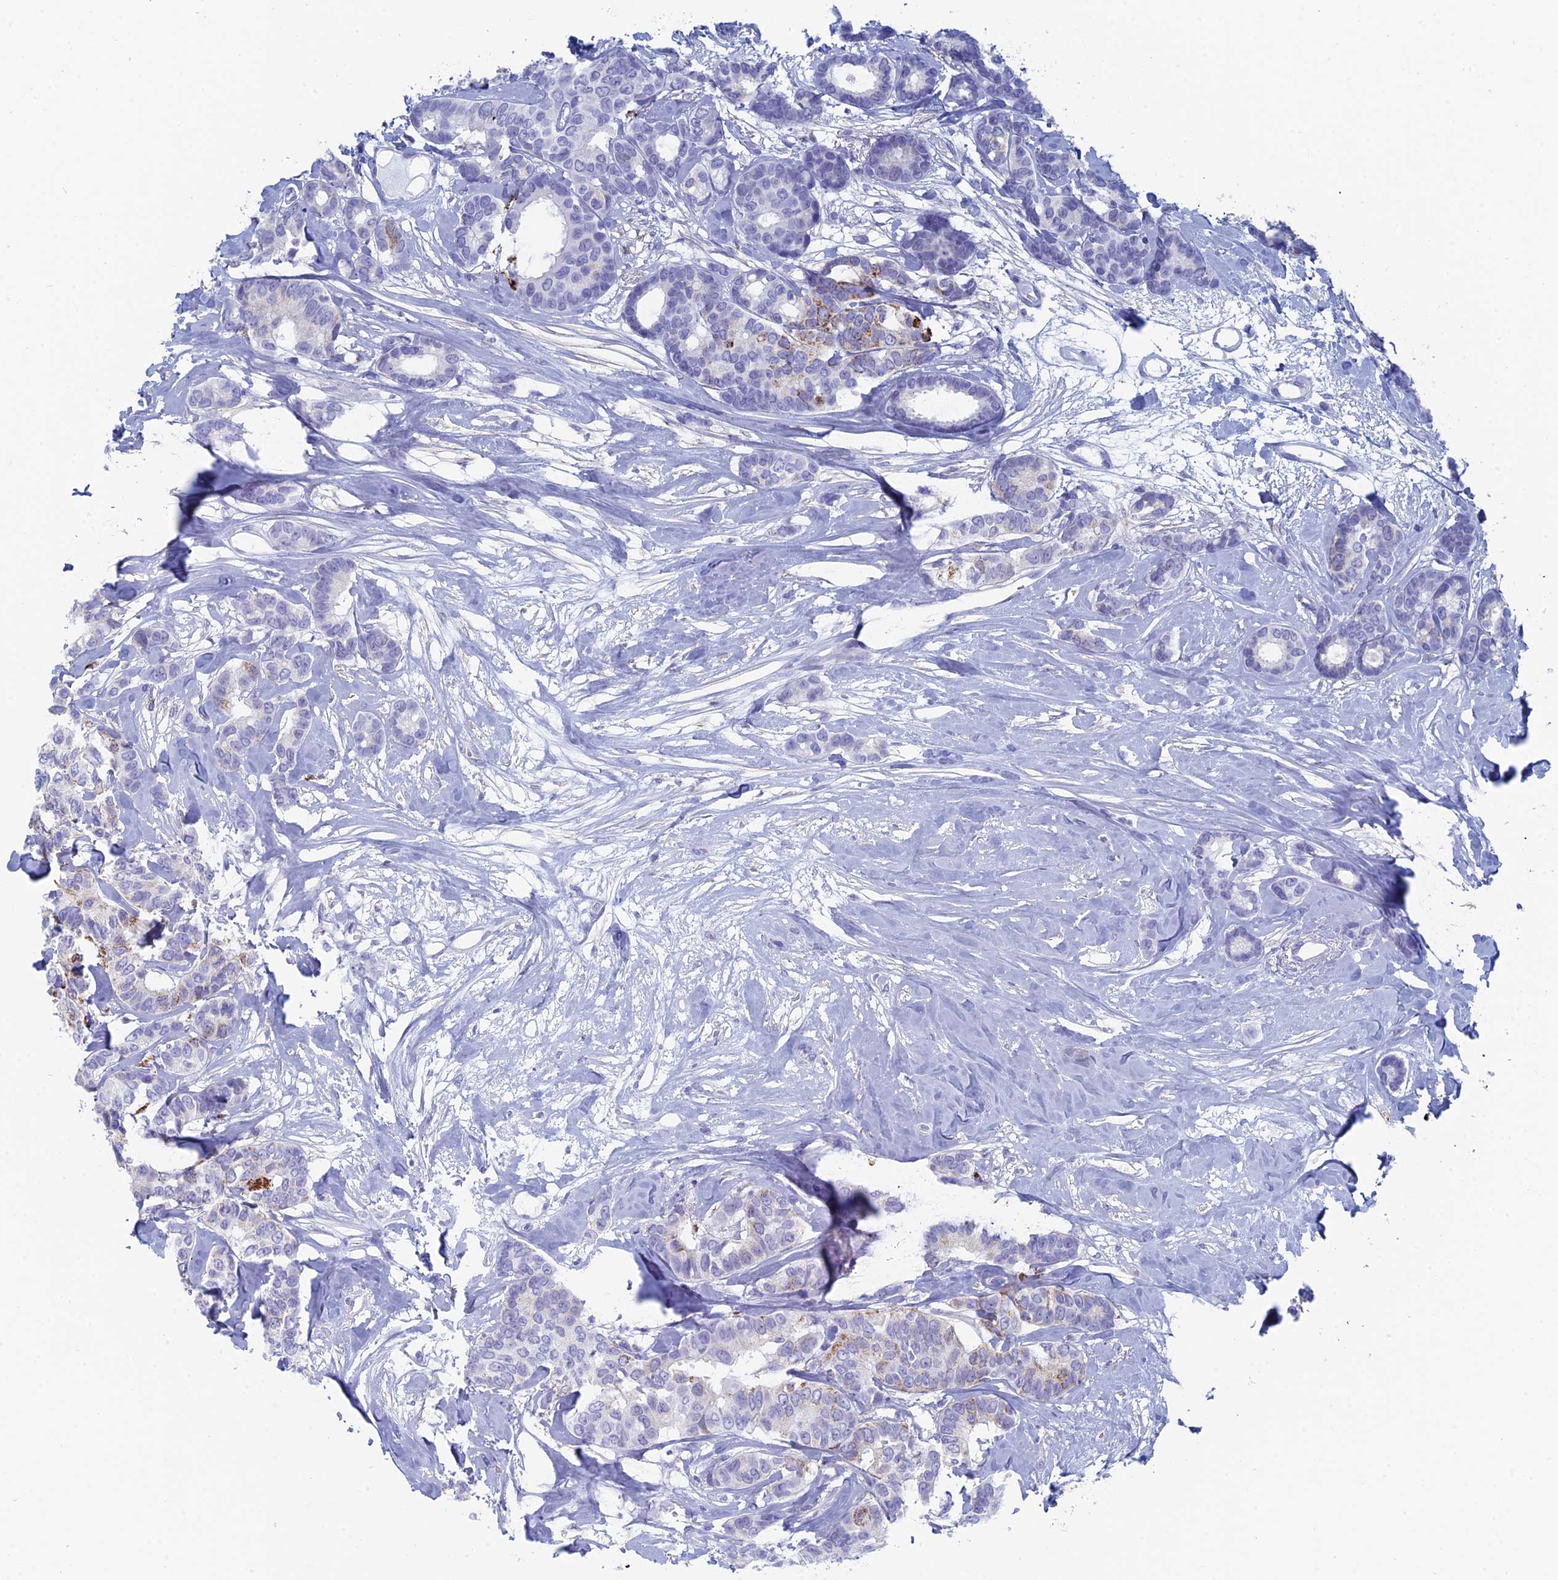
{"staining": {"intensity": "weak", "quantity": "<25%", "location": "cytoplasmic/membranous"}, "tissue": "breast cancer", "cell_type": "Tumor cells", "image_type": "cancer", "snomed": [{"axis": "morphology", "description": "Duct carcinoma"}, {"axis": "topography", "description": "Breast"}], "caption": "Tumor cells are negative for protein expression in human breast intraductal carcinoma.", "gene": "ALMS1", "patient": {"sex": "female", "age": 87}}